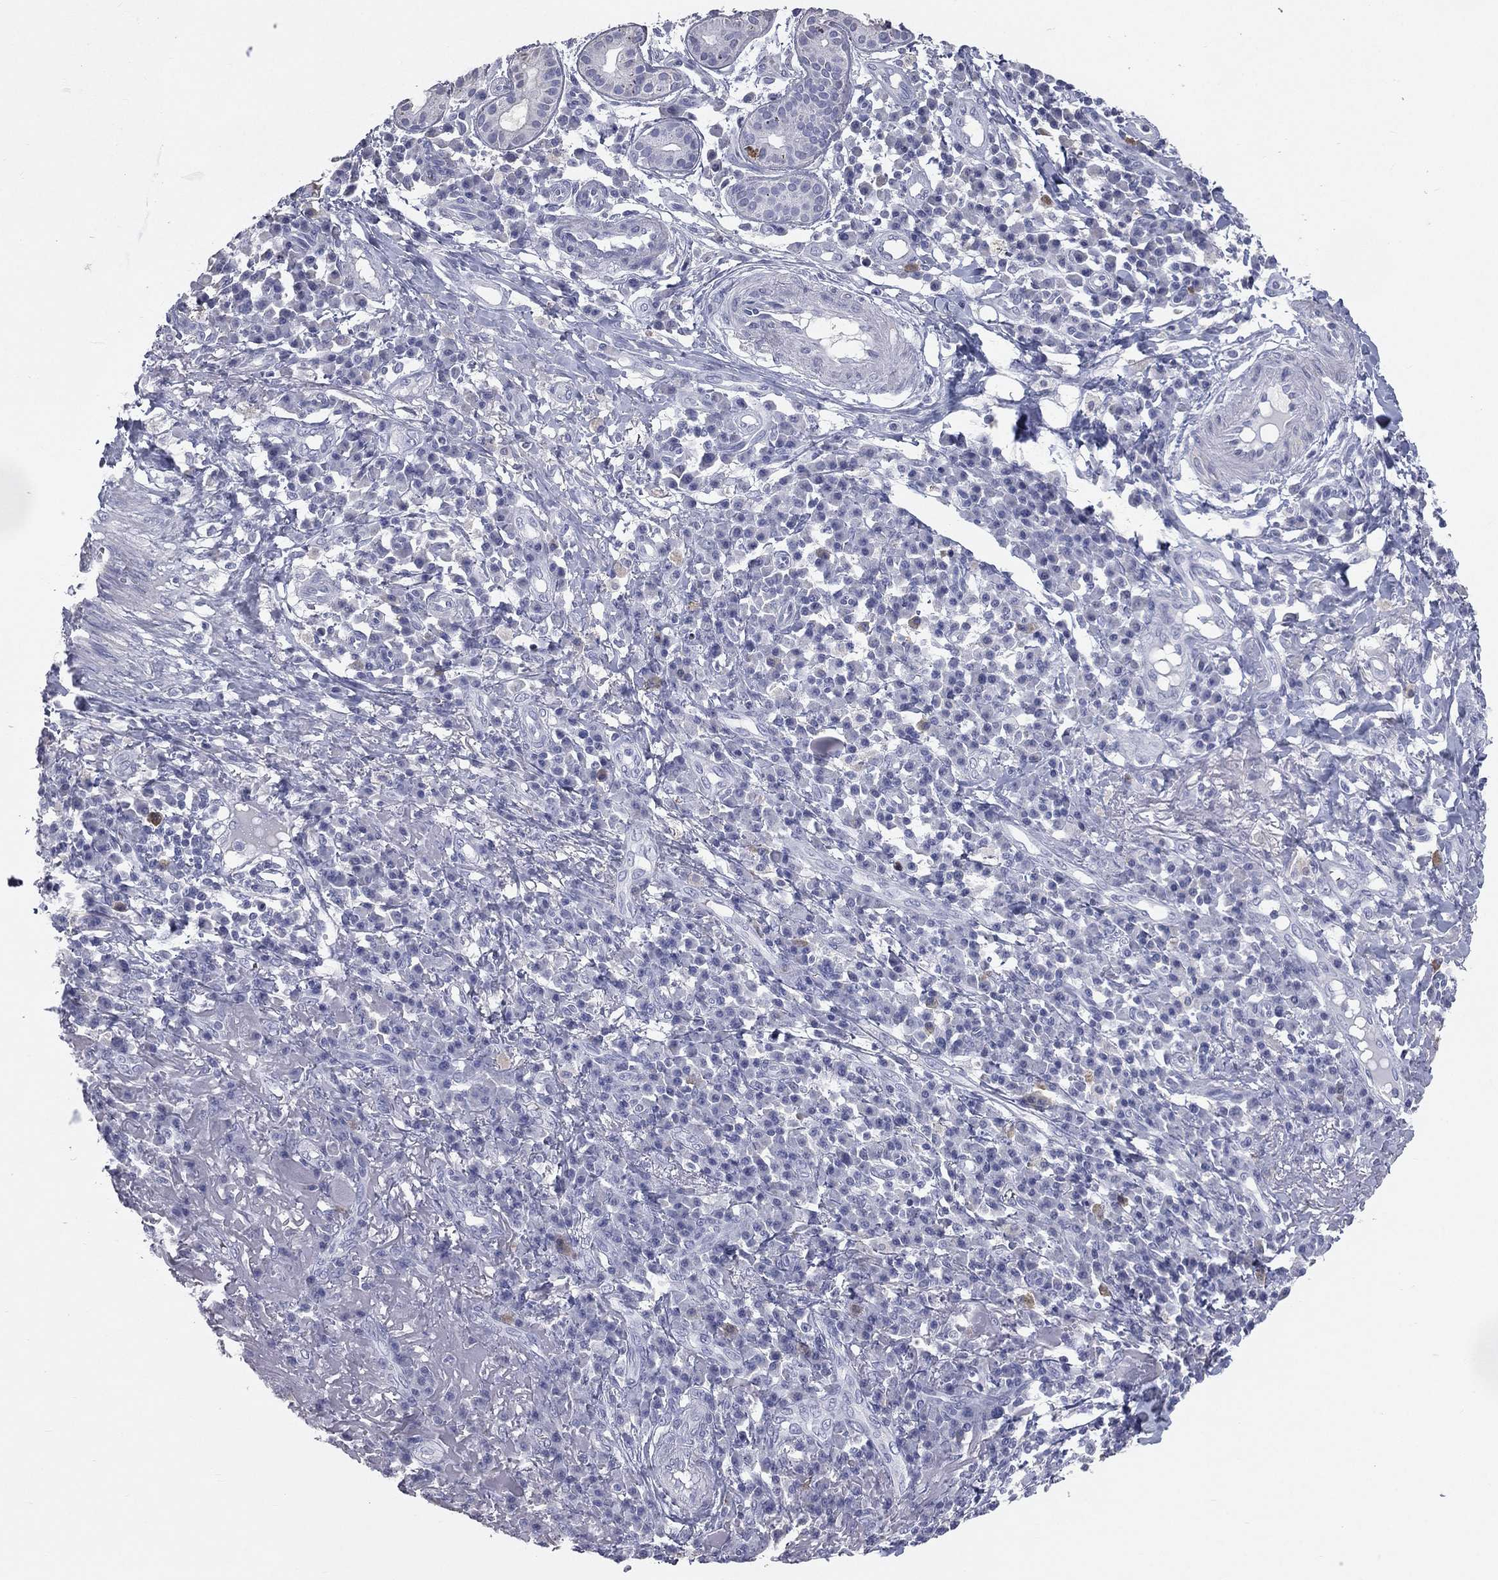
{"staining": {"intensity": "negative", "quantity": "none", "location": "none"}, "tissue": "skin cancer", "cell_type": "Tumor cells", "image_type": "cancer", "snomed": [{"axis": "morphology", "description": "Squamous cell carcinoma, NOS"}, {"axis": "topography", "description": "Skin"}], "caption": "The micrograph demonstrates no significant positivity in tumor cells of skin cancer (squamous cell carcinoma).", "gene": "ESX1", "patient": {"sex": "male", "age": 92}}